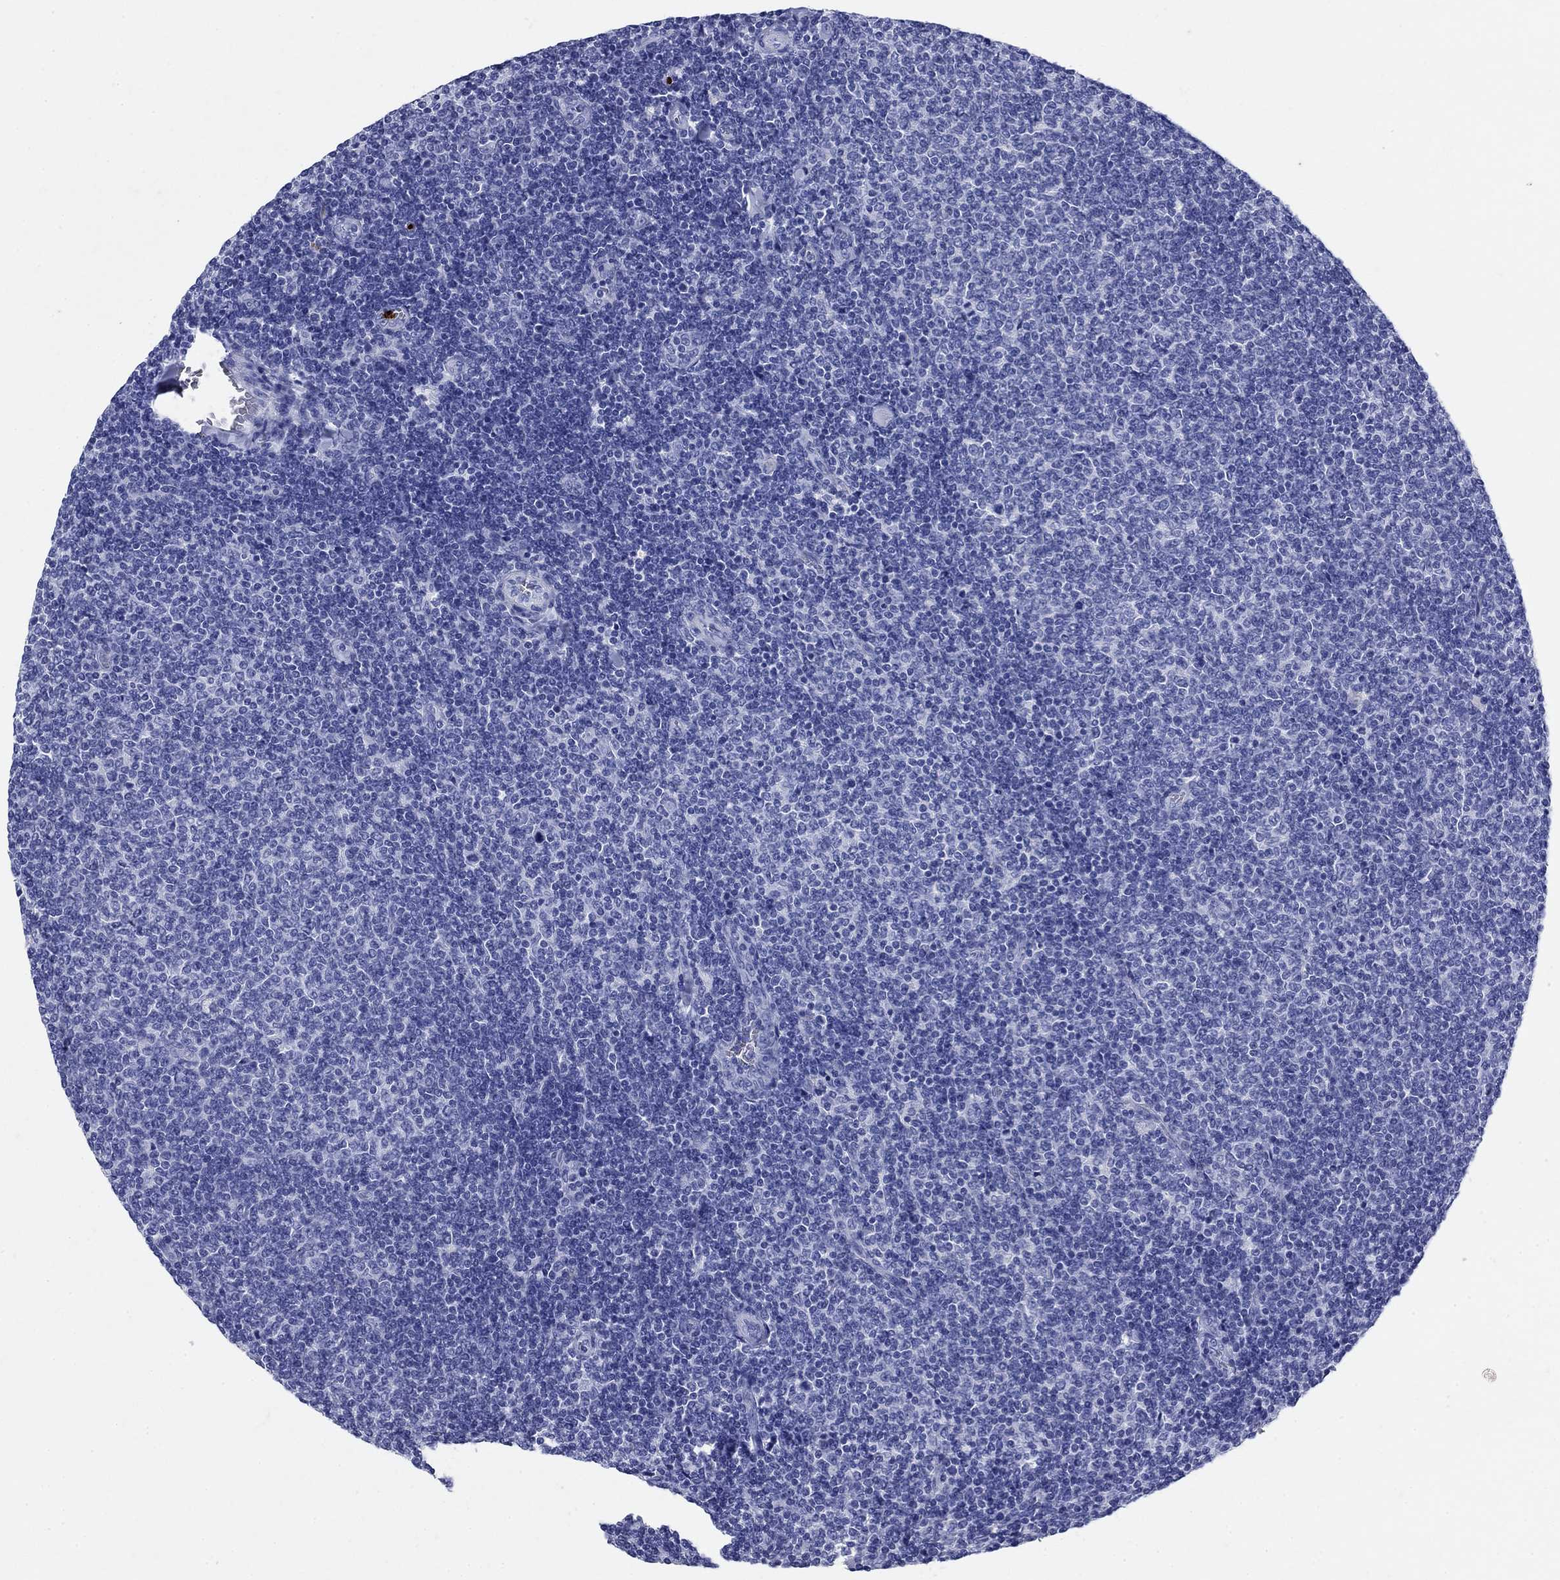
{"staining": {"intensity": "negative", "quantity": "none", "location": "none"}, "tissue": "lymphoma", "cell_type": "Tumor cells", "image_type": "cancer", "snomed": [{"axis": "morphology", "description": "Malignant lymphoma, non-Hodgkin's type, Low grade"}, {"axis": "topography", "description": "Lymph node"}], "caption": "Tumor cells show no significant protein staining in lymphoma. (DAB (3,3'-diaminobenzidine) IHC, high magnification).", "gene": "AZU1", "patient": {"sex": "male", "age": 52}}